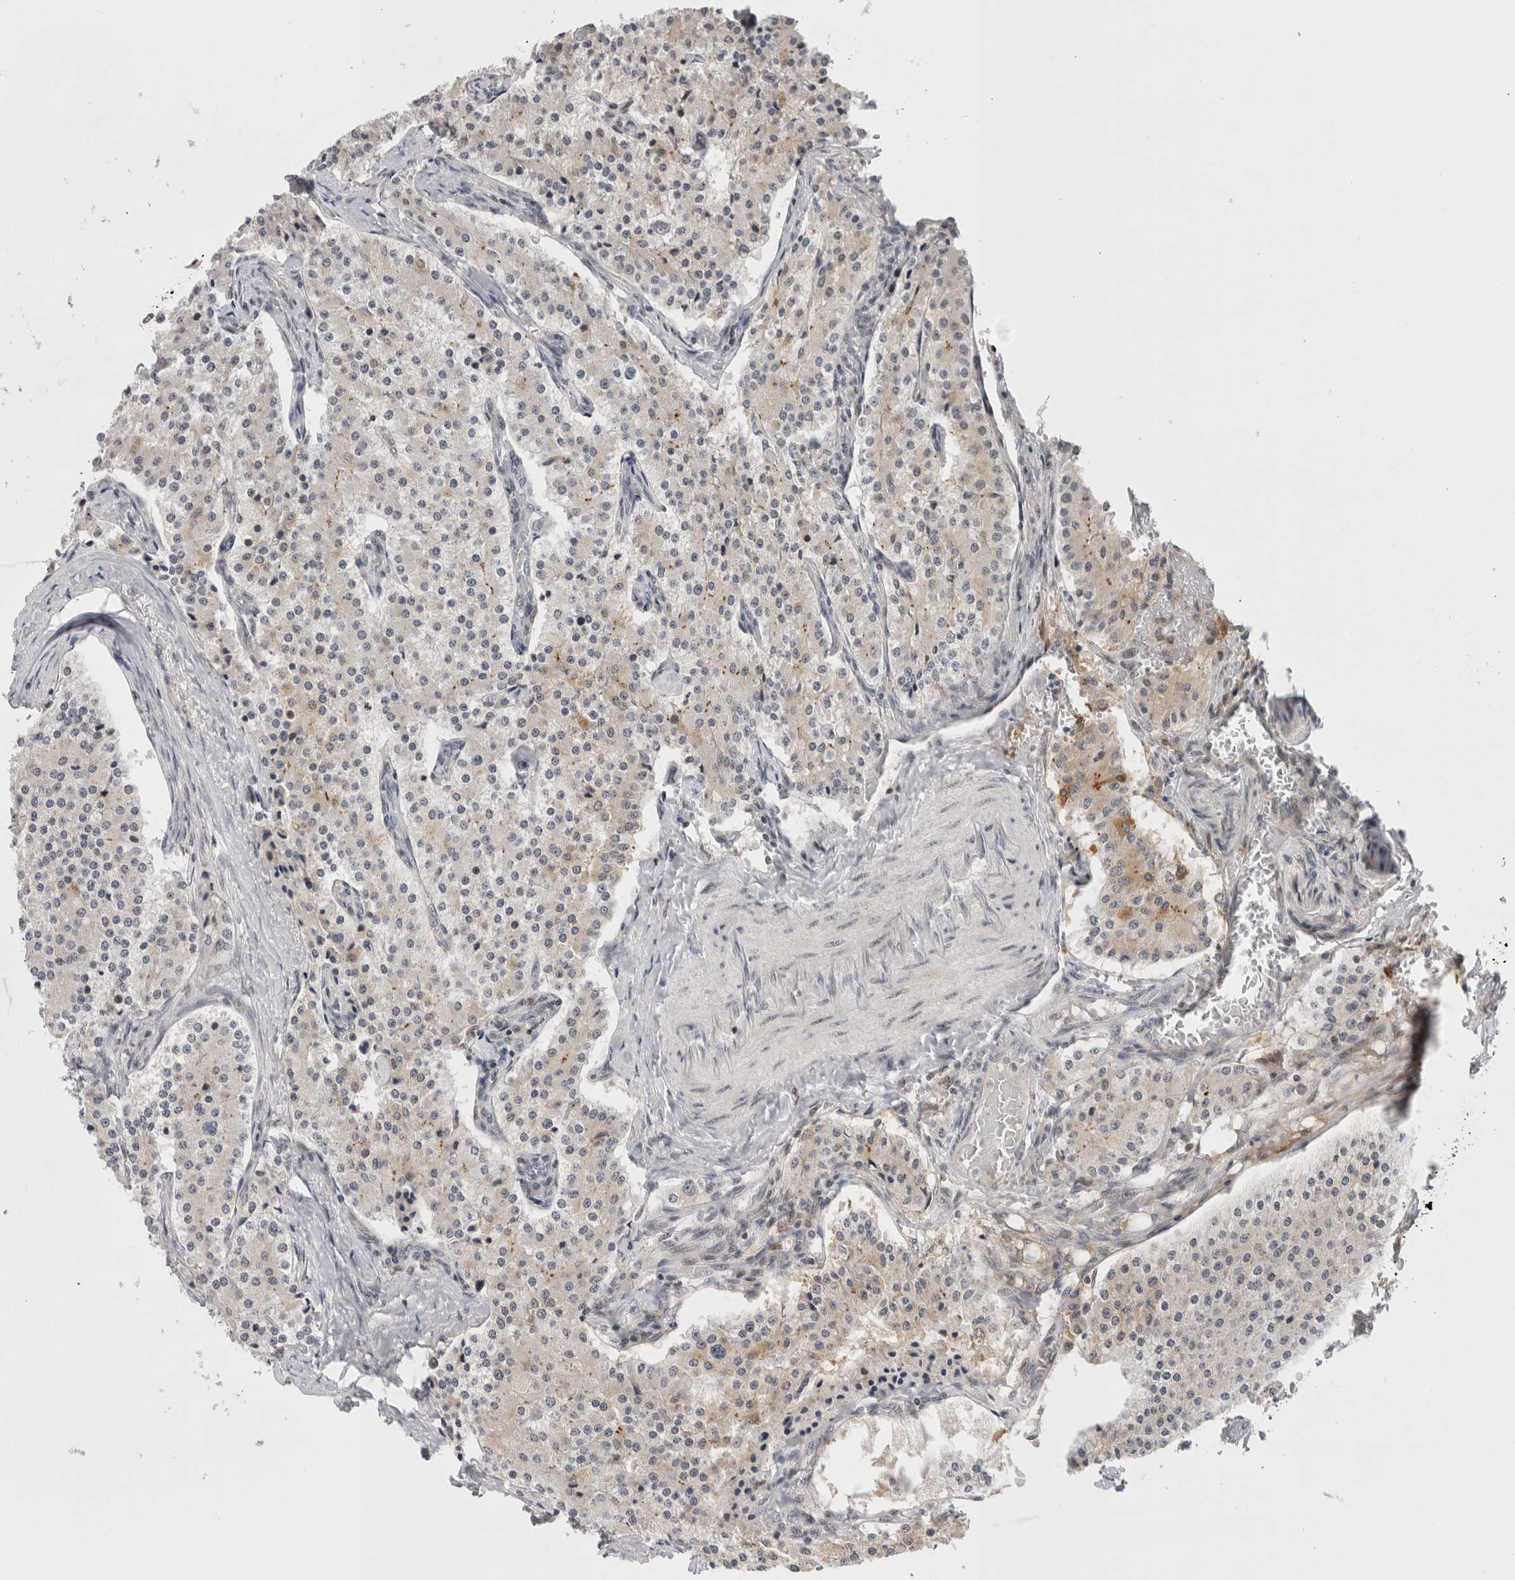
{"staining": {"intensity": "negative", "quantity": "none", "location": "none"}, "tissue": "carcinoid", "cell_type": "Tumor cells", "image_type": "cancer", "snomed": [{"axis": "morphology", "description": "Carcinoid, malignant, NOS"}, {"axis": "topography", "description": "Colon"}], "caption": "This is an immunohistochemistry histopathology image of human carcinoid (malignant). There is no expression in tumor cells.", "gene": "ZNF521", "patient": {"sex": "female", "age": 52}}